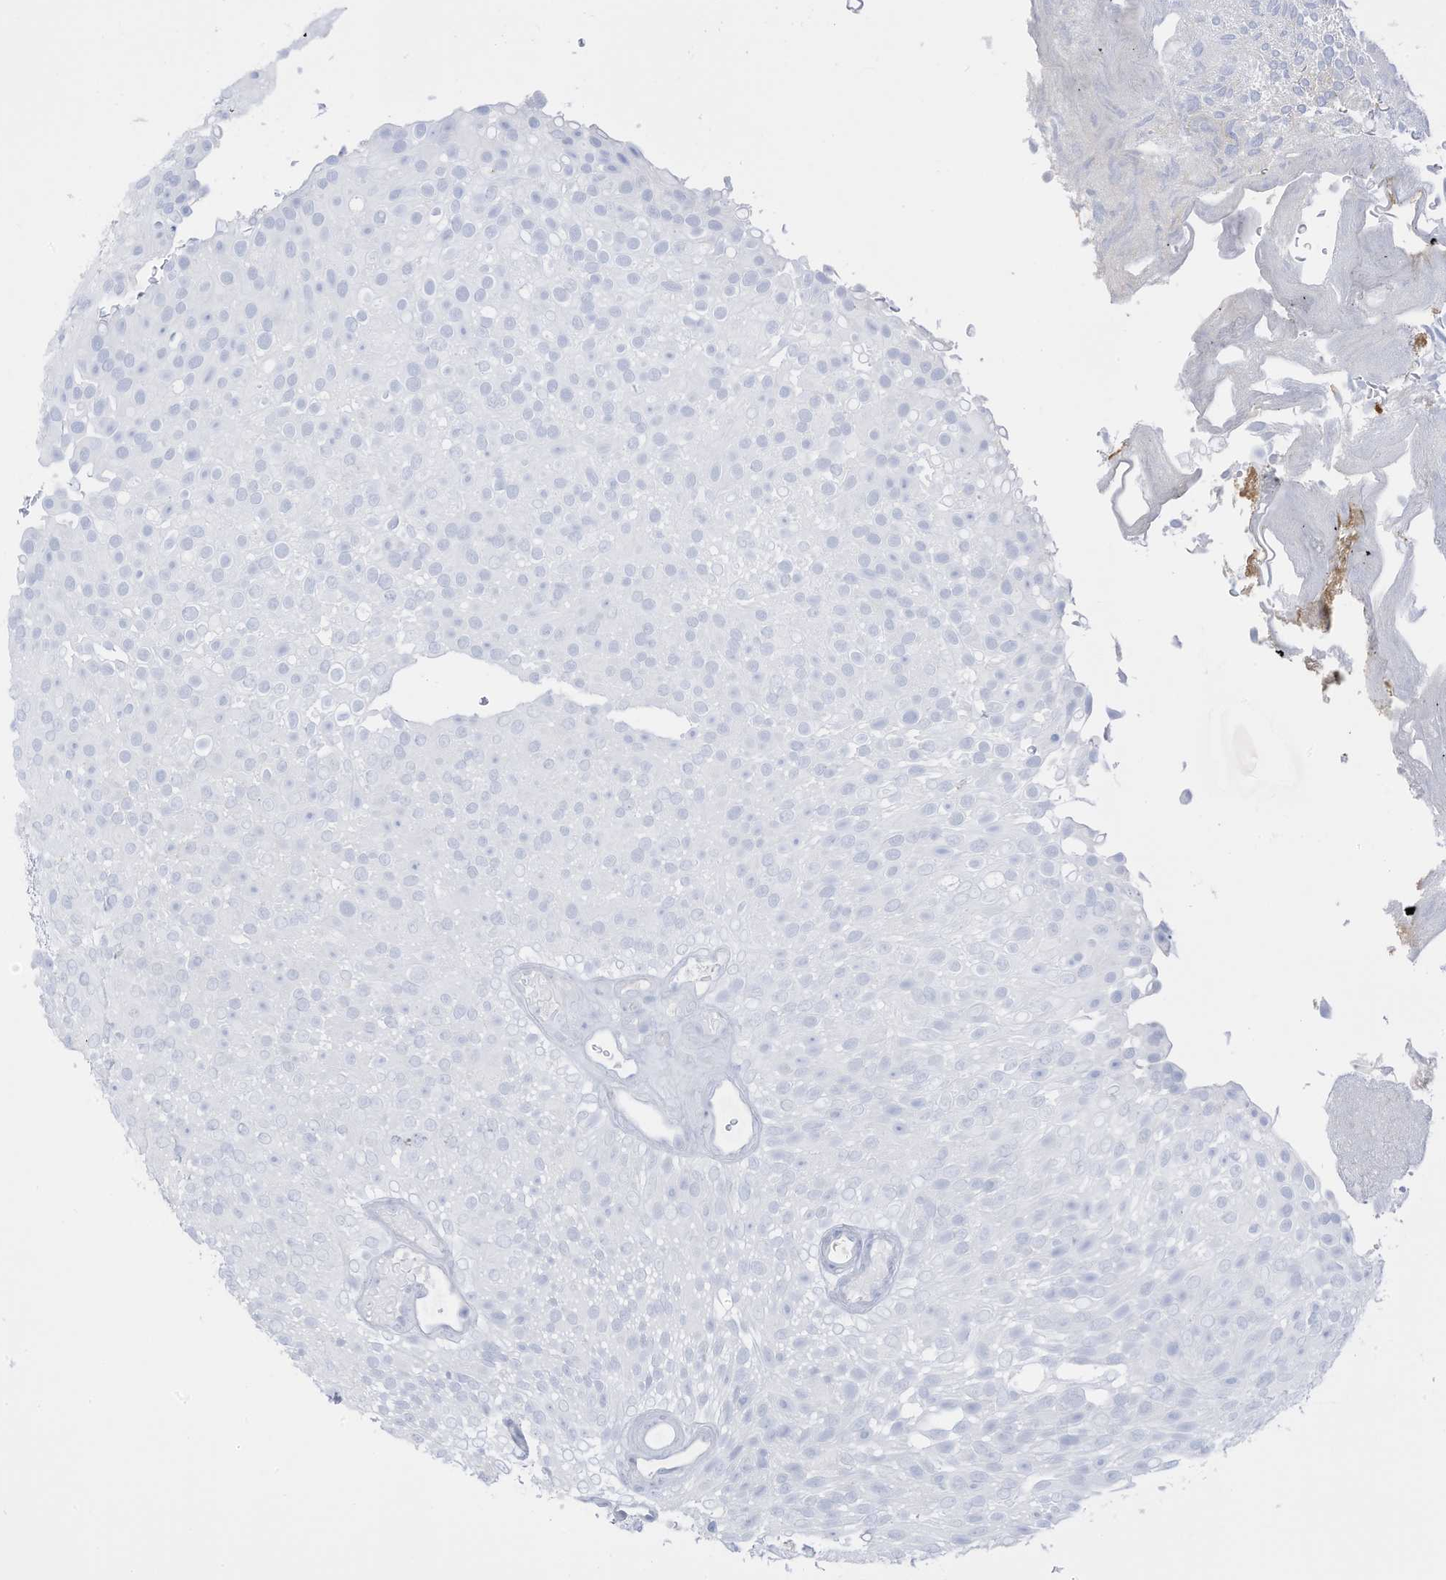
{"staining": {"intensity": "negative", "quantity": "none", "location": "none"}, "tissue": "urothelial cancer", "cell_type": "Tumor cells", "image_type": "cancer", "snomed": [{"axis": "morphology", "description": "Urothelial carcinoma, Low grade"}, {"axis": "topography", "description": "Urinary bladder"}], "caption": "High magnification brightfield microscopy of urothelial carcinoma (low-grade) stained with DAB (3,3'-diaminobenzidine) (brown) and counterstained with hematoxylin (blue): tumor cells show no significant positivity.", "gene": "HSD17B13", "patient": {"sex": "male", "age": 78}}